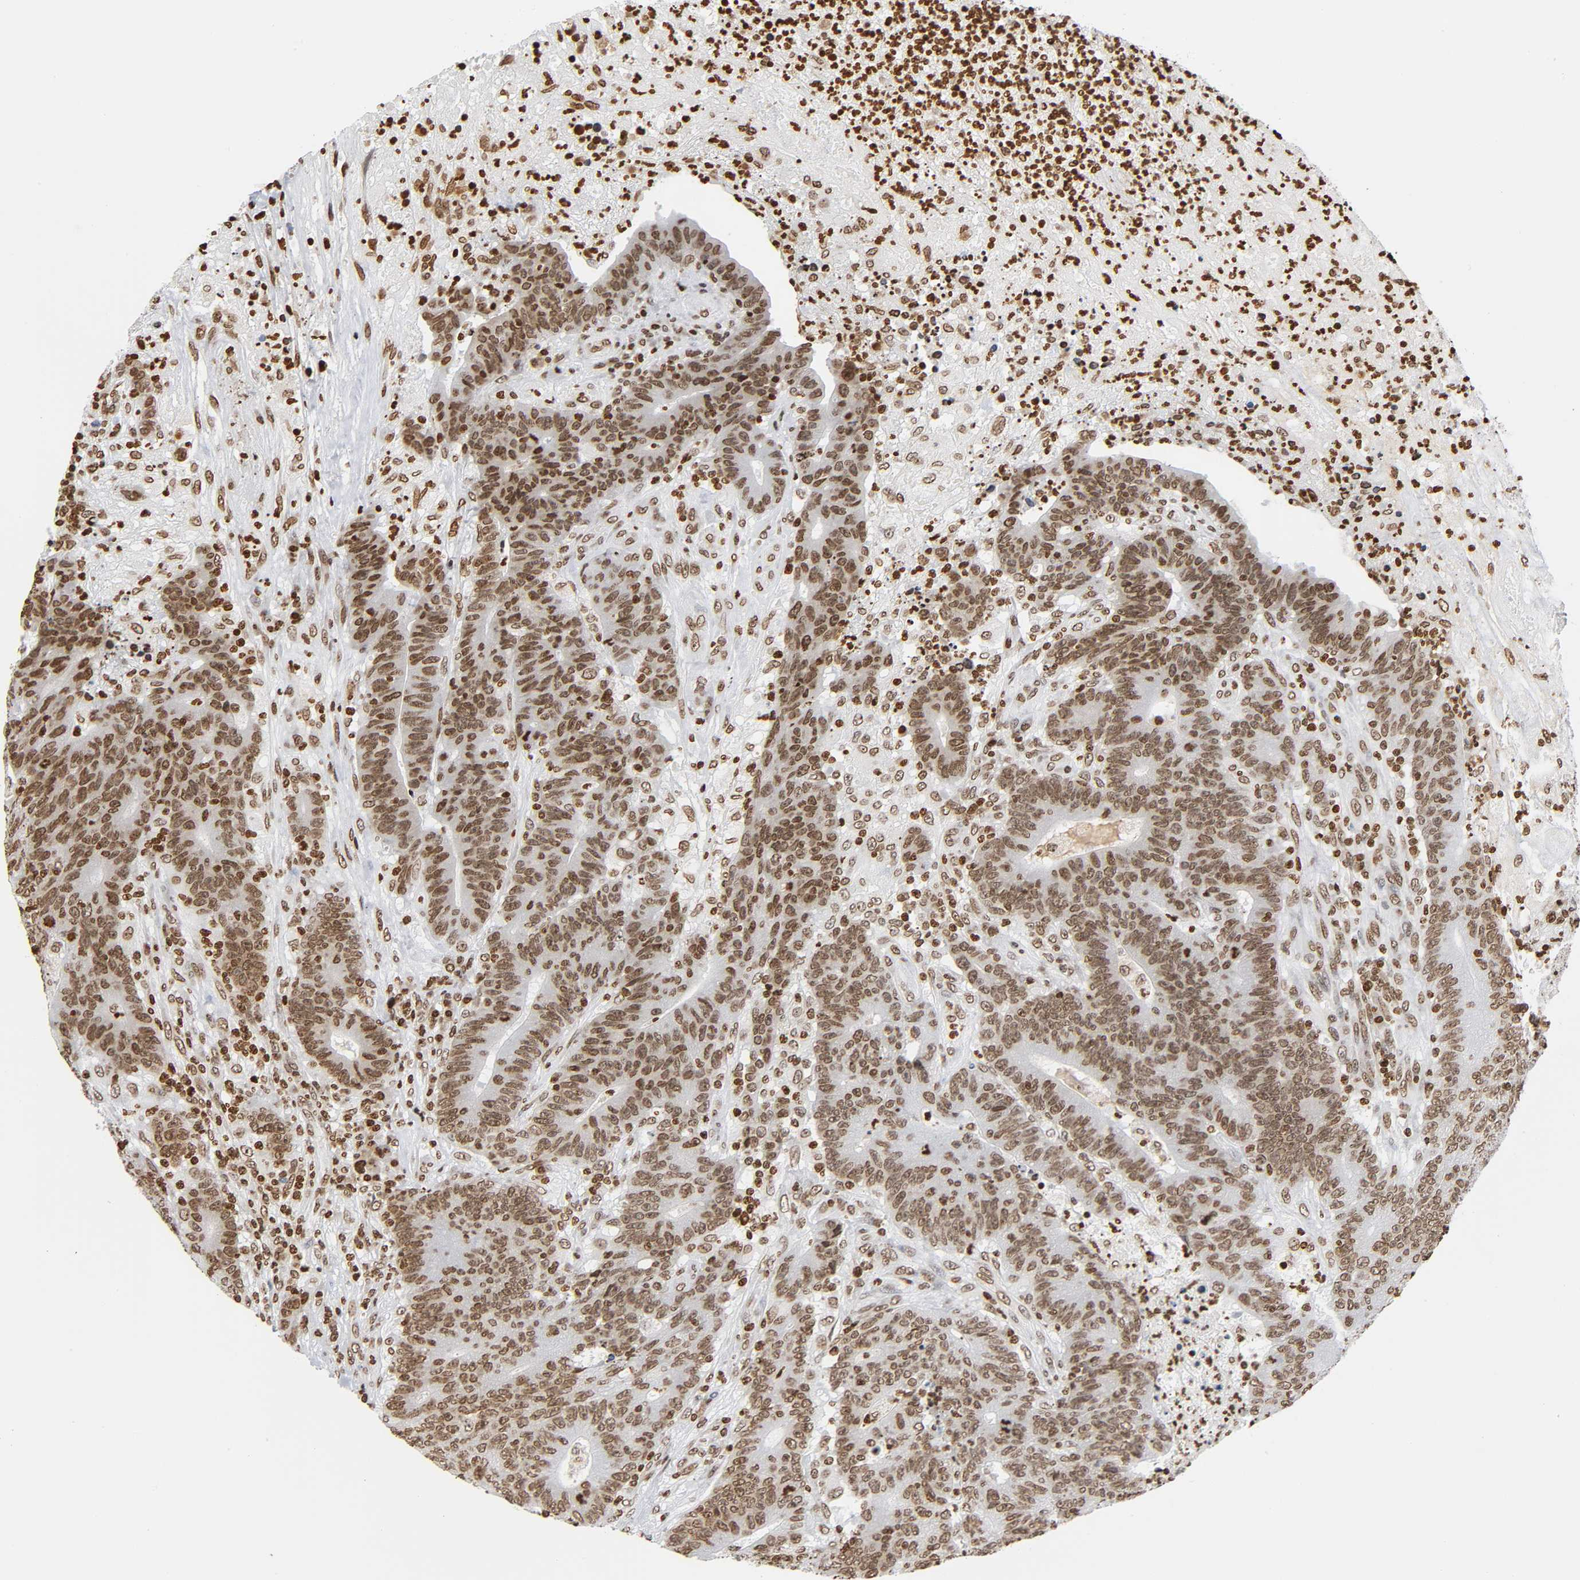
{"staining": {"intensity": "moderate", "quantity": ">75%", "location": "nuclear"}, "tissue": "colorectal cancer", "cell_type": "Tumor cells", "image_type": "cancer", "snomed": [{"axis": "morphology", "description": "Normal tissue, NOS"}, {"axis": "morphology", "description": "Adenocarcinoma, NOS"}, {"axis": "topography", "description": "Colon"}], "caption": "Tumor cells exhibit moderate nuclear positivity in about >75% of cells in adenocarcinoma (colorectal).", "gene": "HOXA6", "patient": {"sex": "female", "age": 75}}